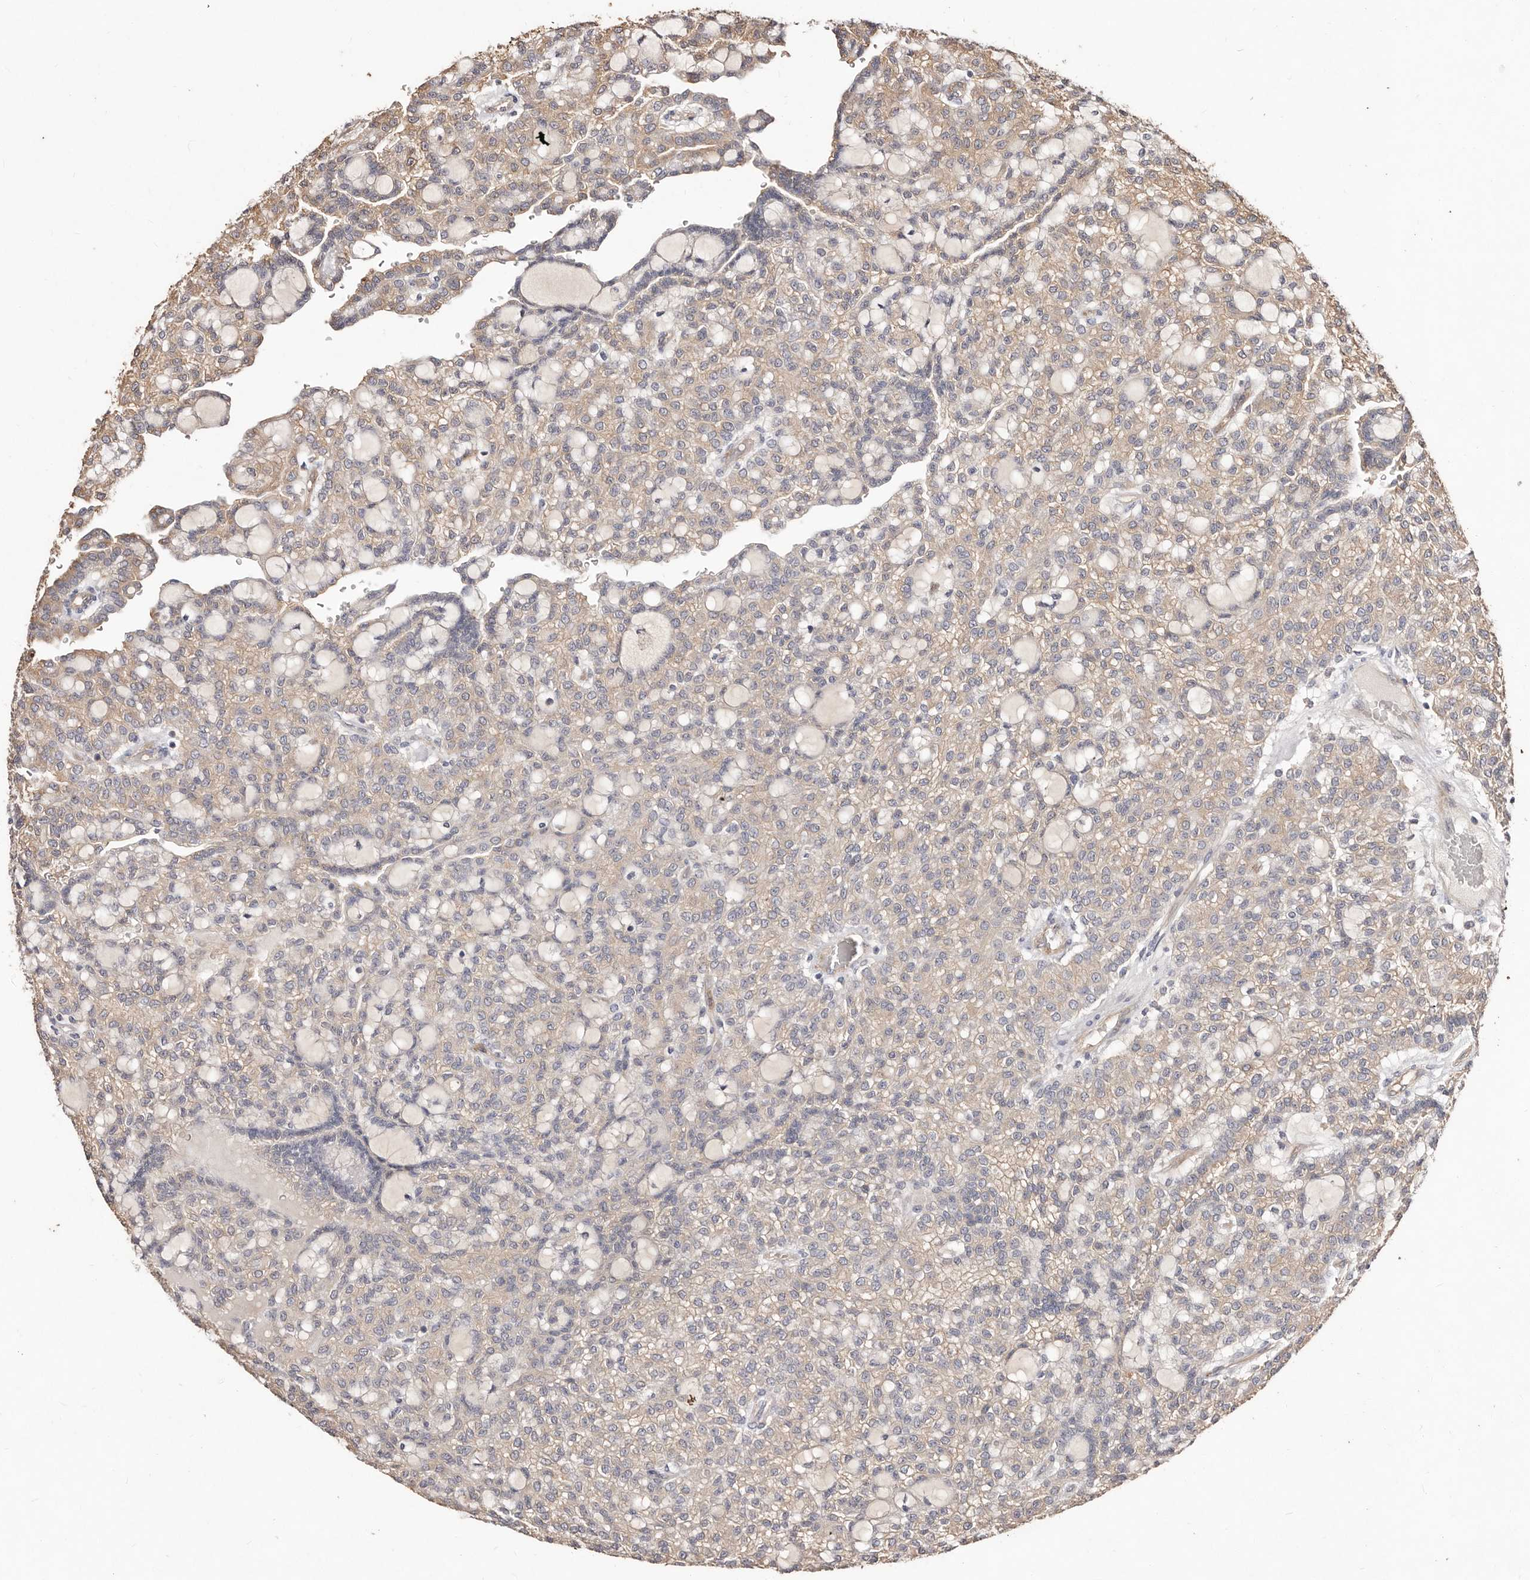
{"staining": {"intensity": "weak", "quantity": "<25%", "location": "cytoplasmic/membranous"}, "tissue": "renal cancer", "cell_type": "Tumor cells", "image_type": "cancer", "snomed": [{"axis": "morphology", "description": "Adenocarcinoma, NOS"}, {"axis": "topography", "description": "Kidney"}], "caption": "Immunohistochemistry of renal adenocarcinoma shows no staining in tumor cells. The staining is performed using DAB brown chromogen with nuclei counter-stained in using hematoxylin.", "gene": "CCL14", "patient": {"sex": "male", "age": 63}}